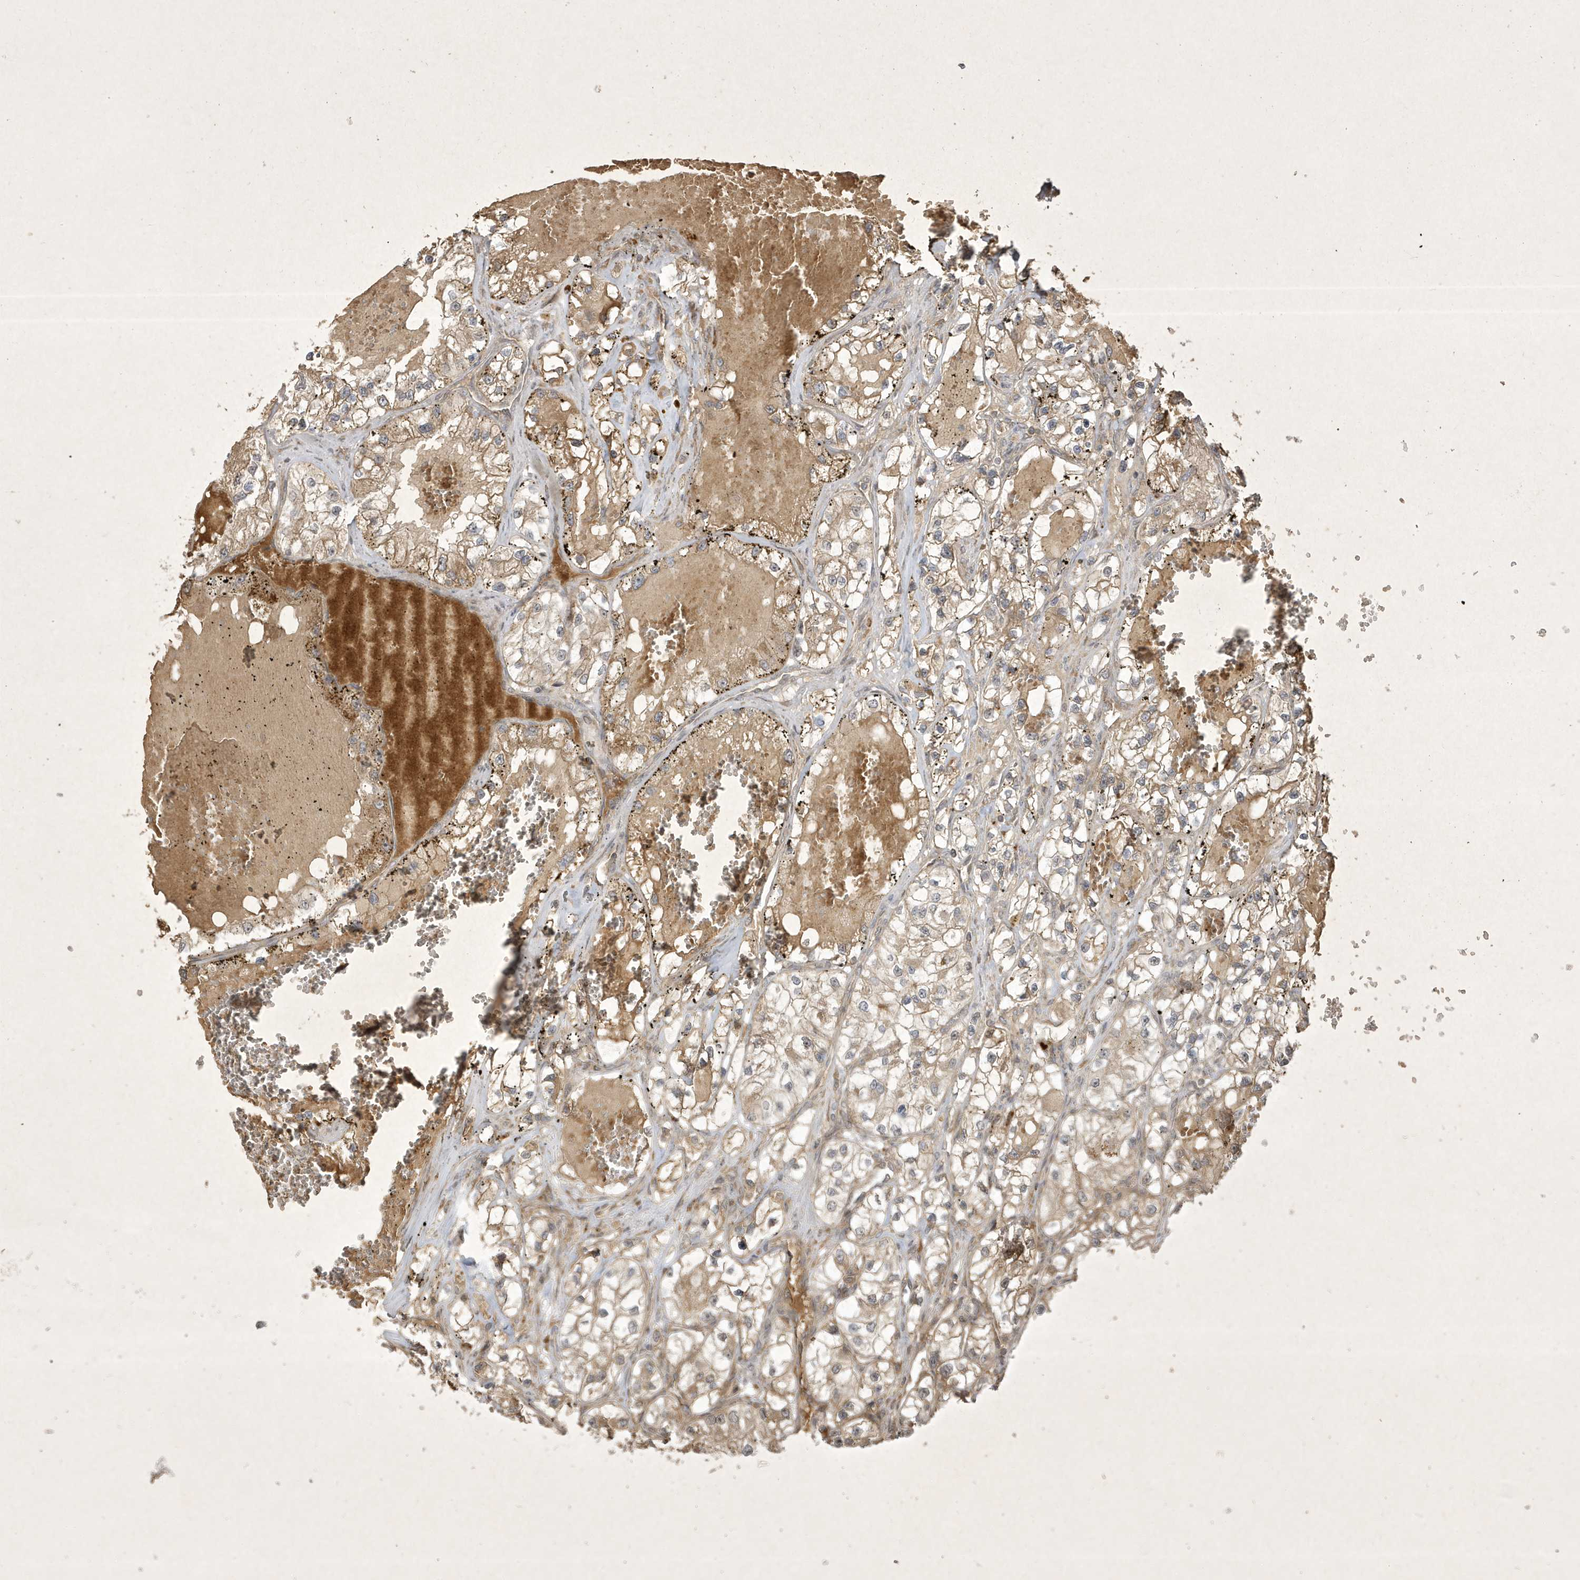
{"staining": {"intensity": "weak", "quantity": ">75%", "location": "cytoplasmic/membranous"}, "tissue": "renal cancer", "cell_type": "Tumor cells", "image_type": "cancer", "snomed": [{"axis": "morphology", "description": "Adenocarcinoma, NOS"}, {"axis": "topography", "description": "Kidney"}], "caption": "Weak cytoplasmic/membranous protein staining is present in approximately >75% of tumor cells in renal cancer.", "gene": "FAM83C", "patient": {"sex": "female", "age": 57}}